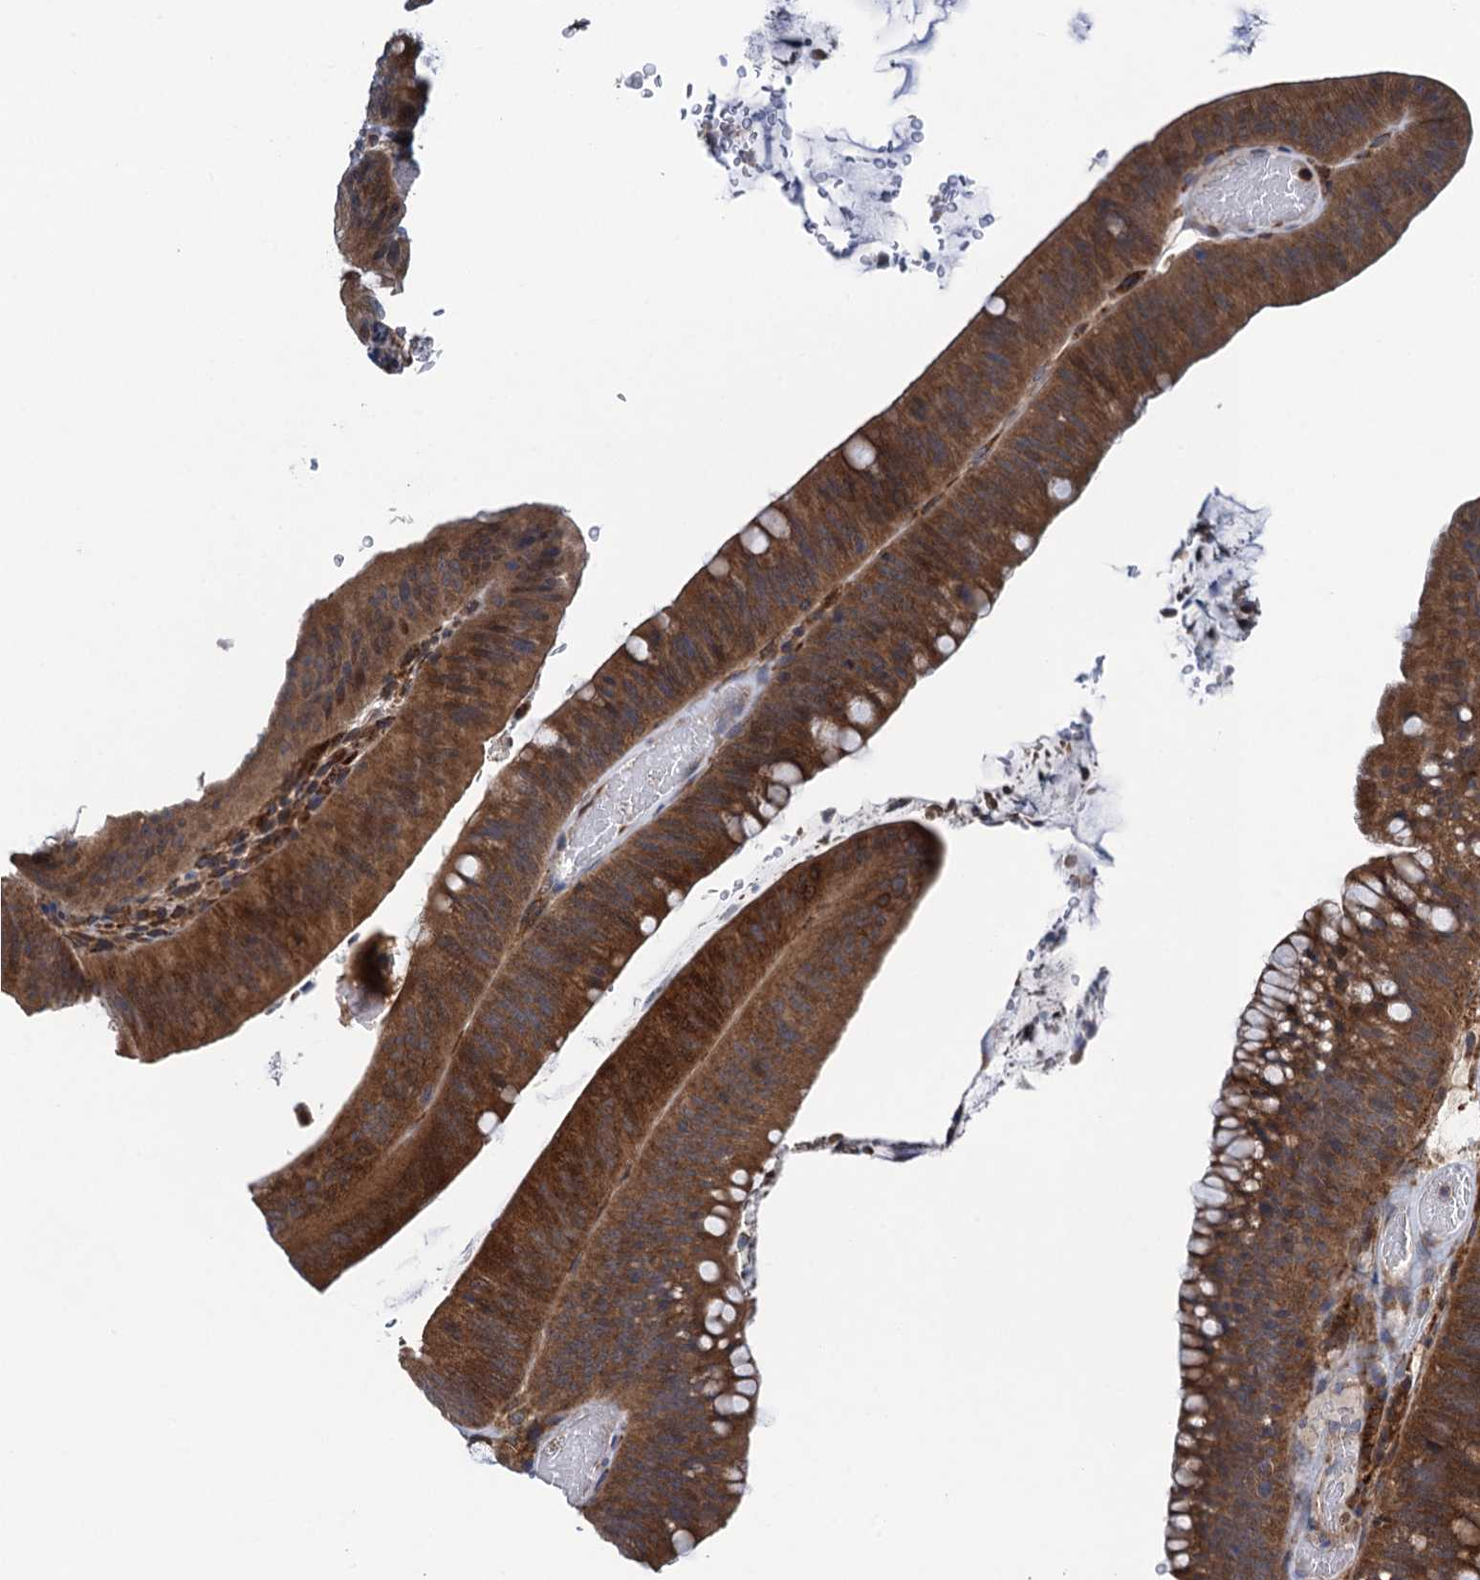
{"staining": {"intensity": "strong", "quantity": ">75%", "location": "cytoplasmic/membranous"}, "tissue": "colorectal cancer", "cell_type": "Tumor cells", "image_type": "cancer", "snomed": [{"axis": "morphology", "description": "Normal tissue, NOS"}, {"axis": "topography", "description": "Colon"}], "caption": "Colorectal cancer tissue shows strong cytoplasmic/membranous positivity in approximately >75% of tumor cells, visualized by immunohistochemistry. Using DAB (brown) and hematoxylin (blue) stains, captured at high magnification using brightfield microscopy.", "gene": "CNTN5", "patient": {"sex": "female", "age": 82}}